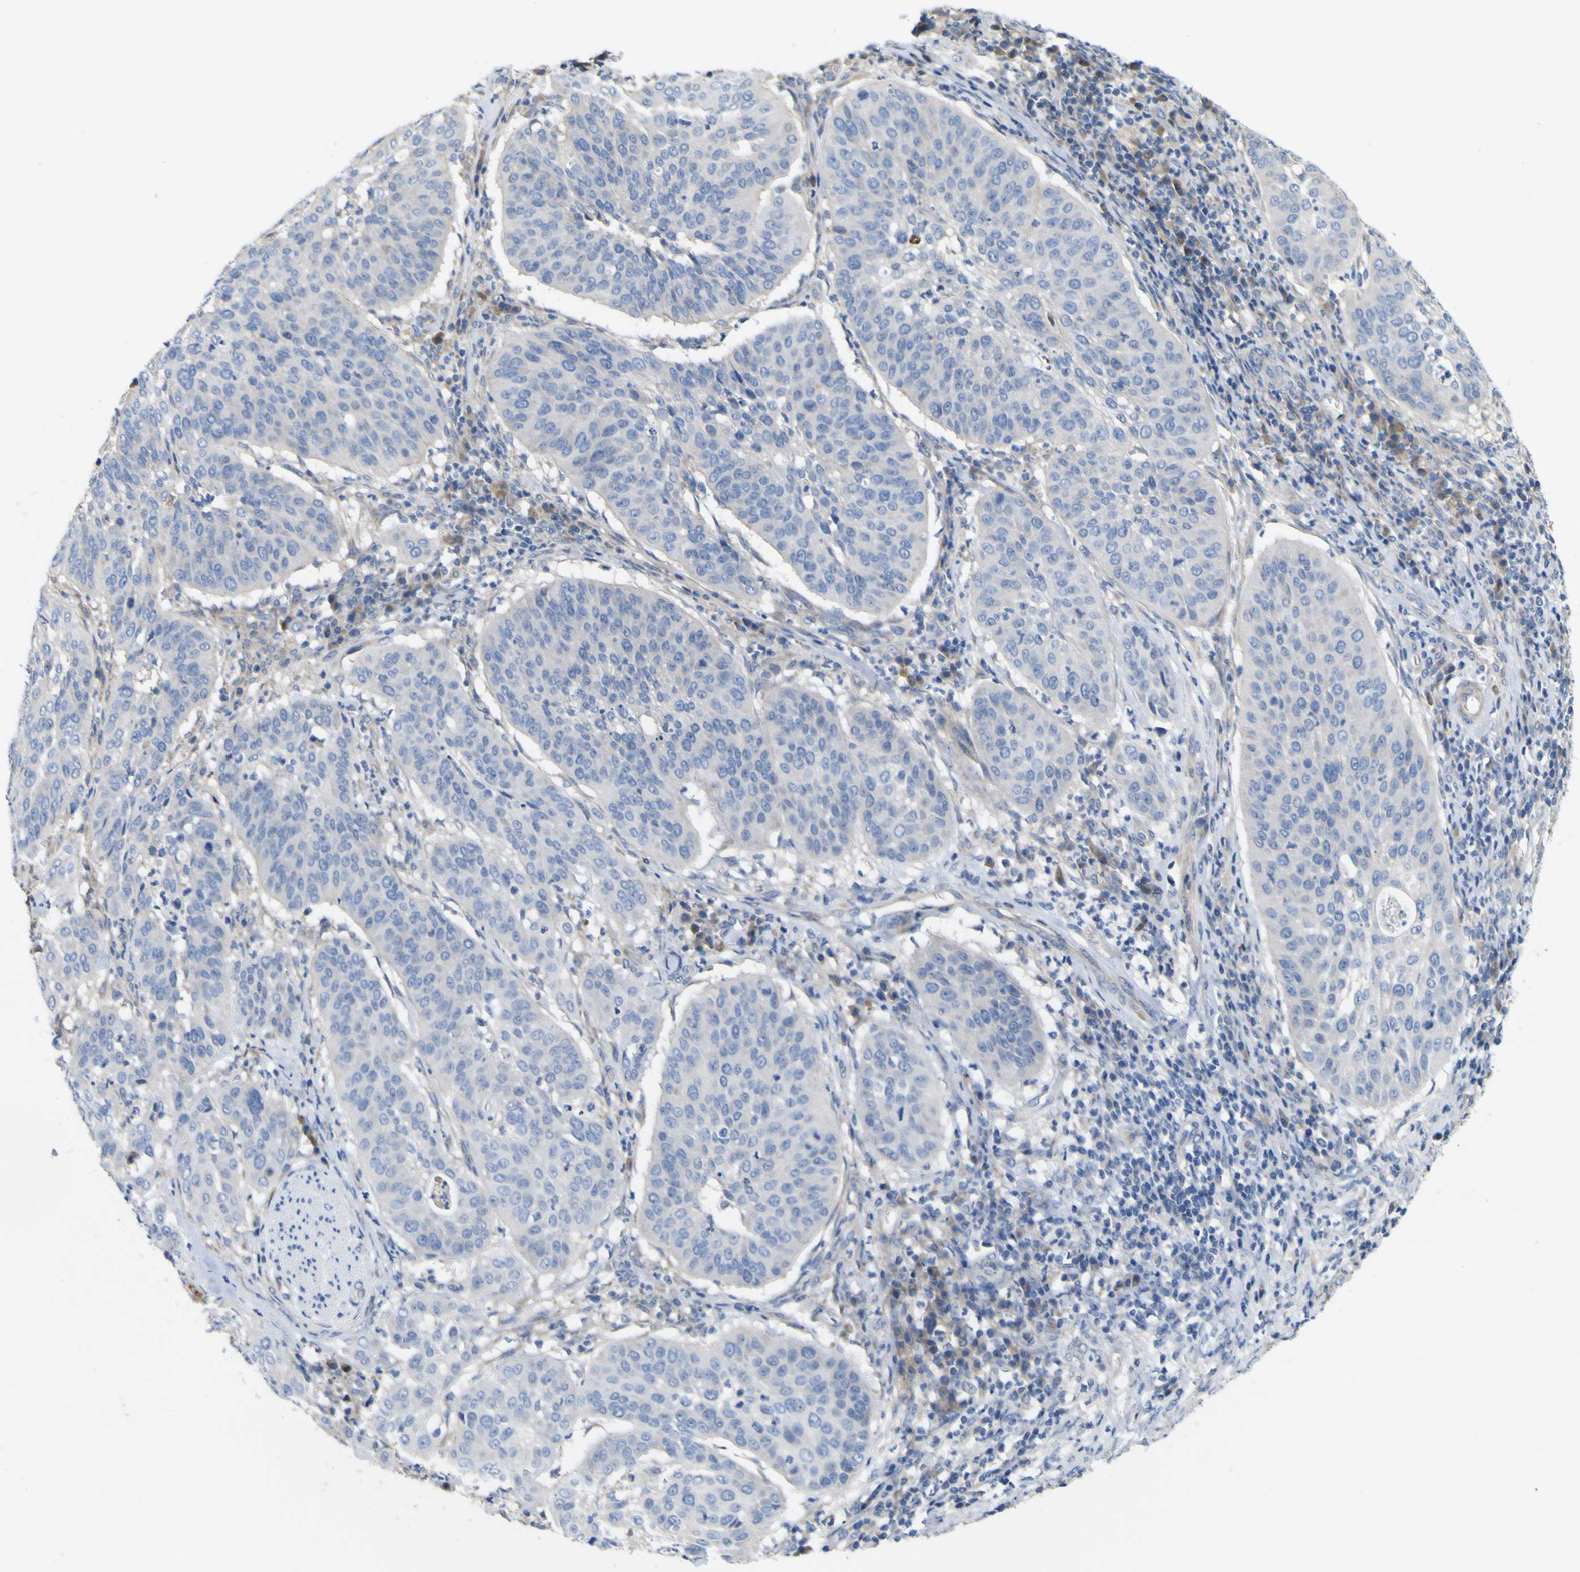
{"staining": {"intensity": "negative", "quantity": "none", "location": "none"}, "tissue": "cervical cancer", "cell_type": "Tumor cells", "image_type": "cancer", "snomed": [{"axis": "morphology", "description": "Normal tissue, NOS"}, {"axis": "morphology", "description": "Squamous cell carcinoma, NOS"}, {"axis": "topography", "description": "Cervix"}], "caption": "Cervical cancer (squamous cell carcinoma) was stained to show a protein in brown. There is no significant staining in tumor cells.", "gene": "MYEOV", "patient": {"sex": "female", "age": 39}}